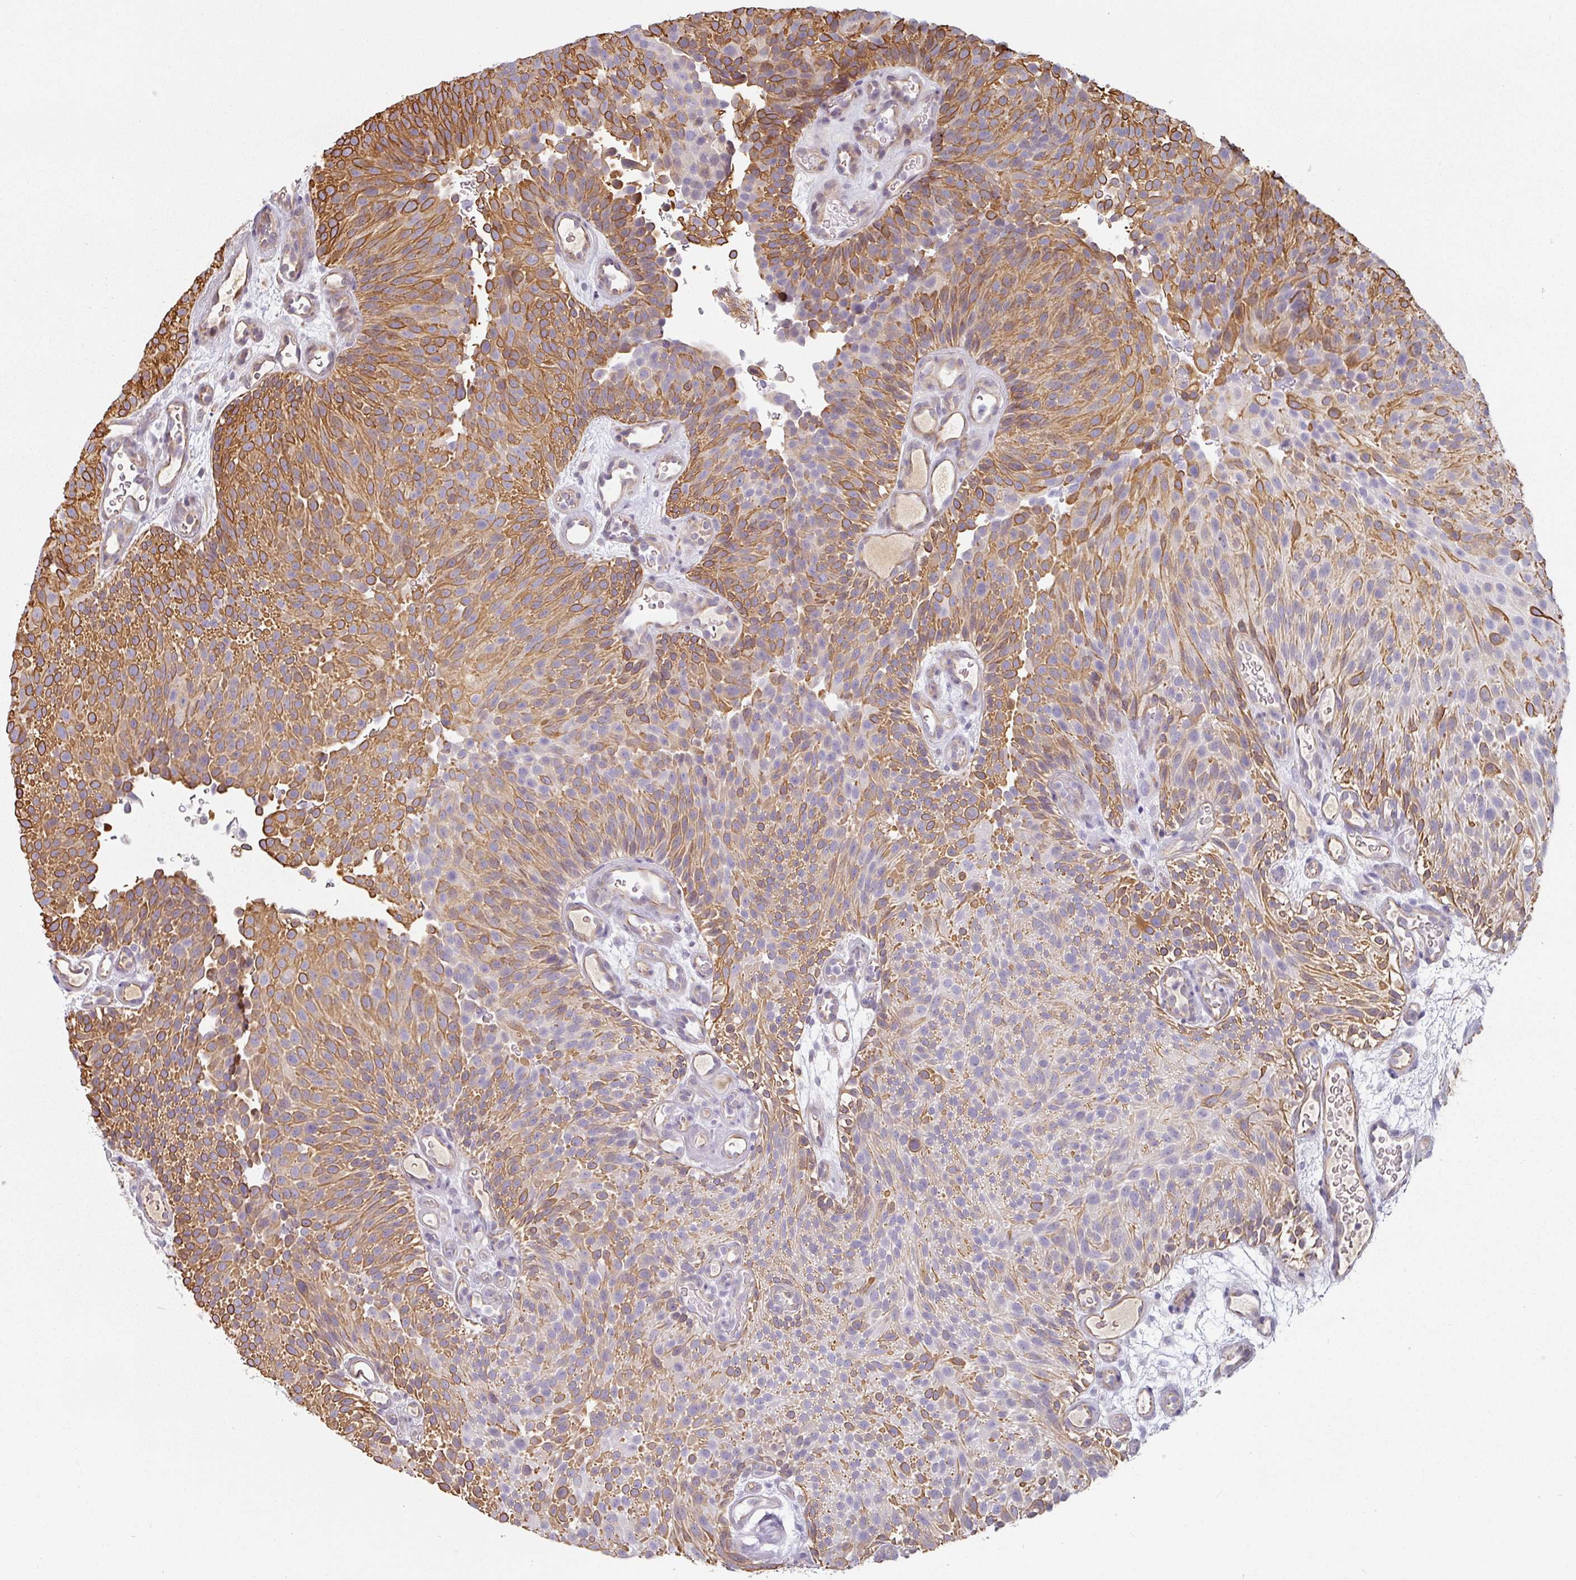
{"staining": {"intensity": "moderate", "quantity": ">75%", "location": "cytoplasmic/membranous"}, "tissue": "urothelial cancer", "cell_type": "Tumor cells", "image_type": "cancer", "snomed": [{"axis": "morphology", "description": "Urothelial carcinoma, Low grade"}, {"axis": "topography", "description": "Urinary bladder"}], "caption": "Urothelial carcinoma (low-grade) stained with DAB IHC shows medium levels of moderate cytoplasmic/membranous positivity in about >75% of tumor cells. The staining was performed using DAB, with brown indicating positive protein expression. Nuclei are stained blue with hematoxylin.", "gene": "CEP78", "patient": {"sex": "male", "age": 78}}